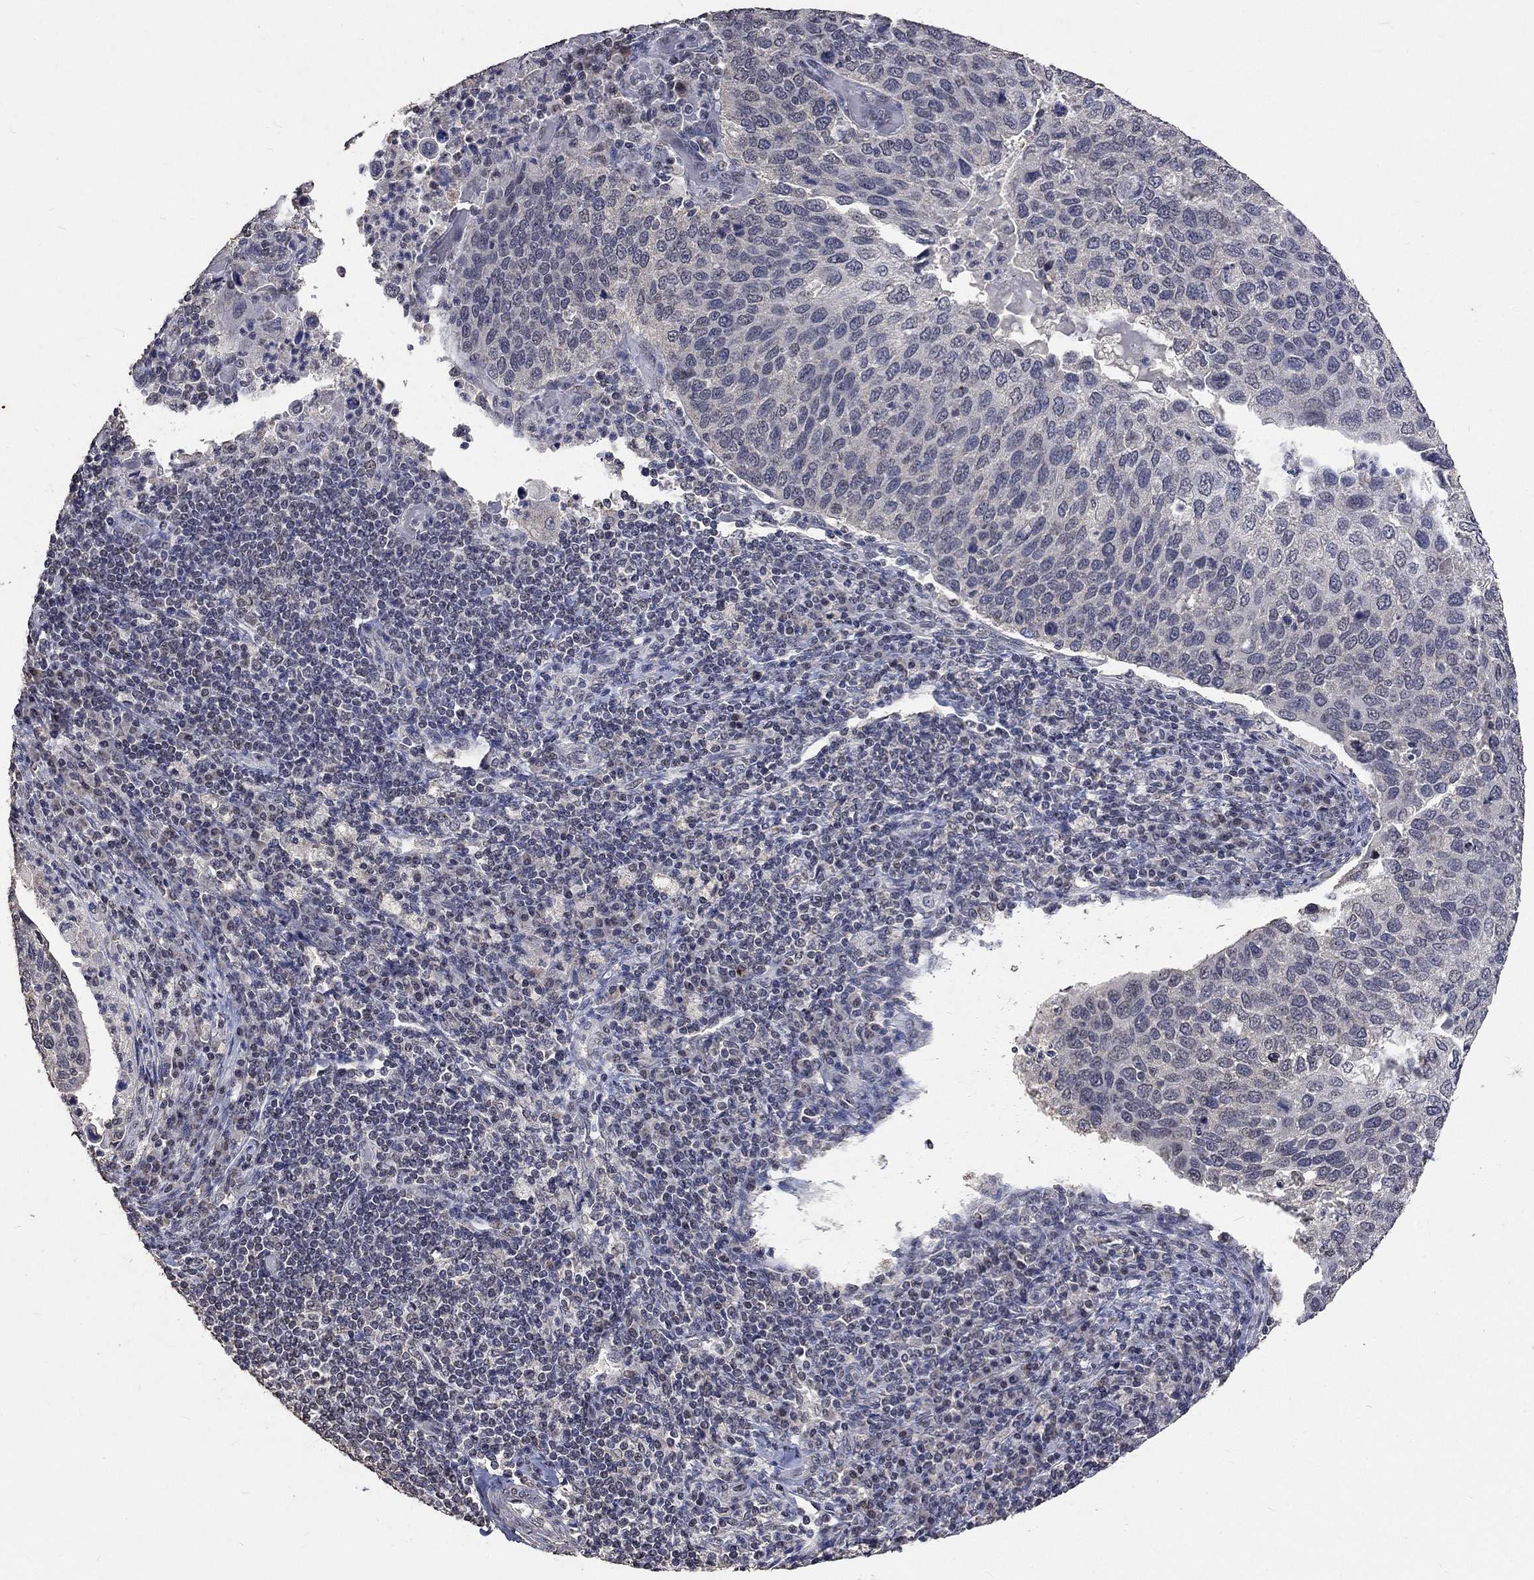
{"staining": {"intensity": "negative", "quantity": "none", "location": "none"}, "tissue": "cervical cancer", "cell_type": "Tumor cells", "image_type": "cancer", "snomed": [{"axis": "morphology", "description": "Squamous cell carcinoma, NOS"}, {"axis": "topography", "description": "Cervix"}], "caption": "This is a photomicrograph of immunohistochemistry staining of cervical cancer (squamous cell carcinoma), which shows no positivity in tumor cells.", "gene": "SPATA33", "patient": {"sex": "female", "age": 54}}